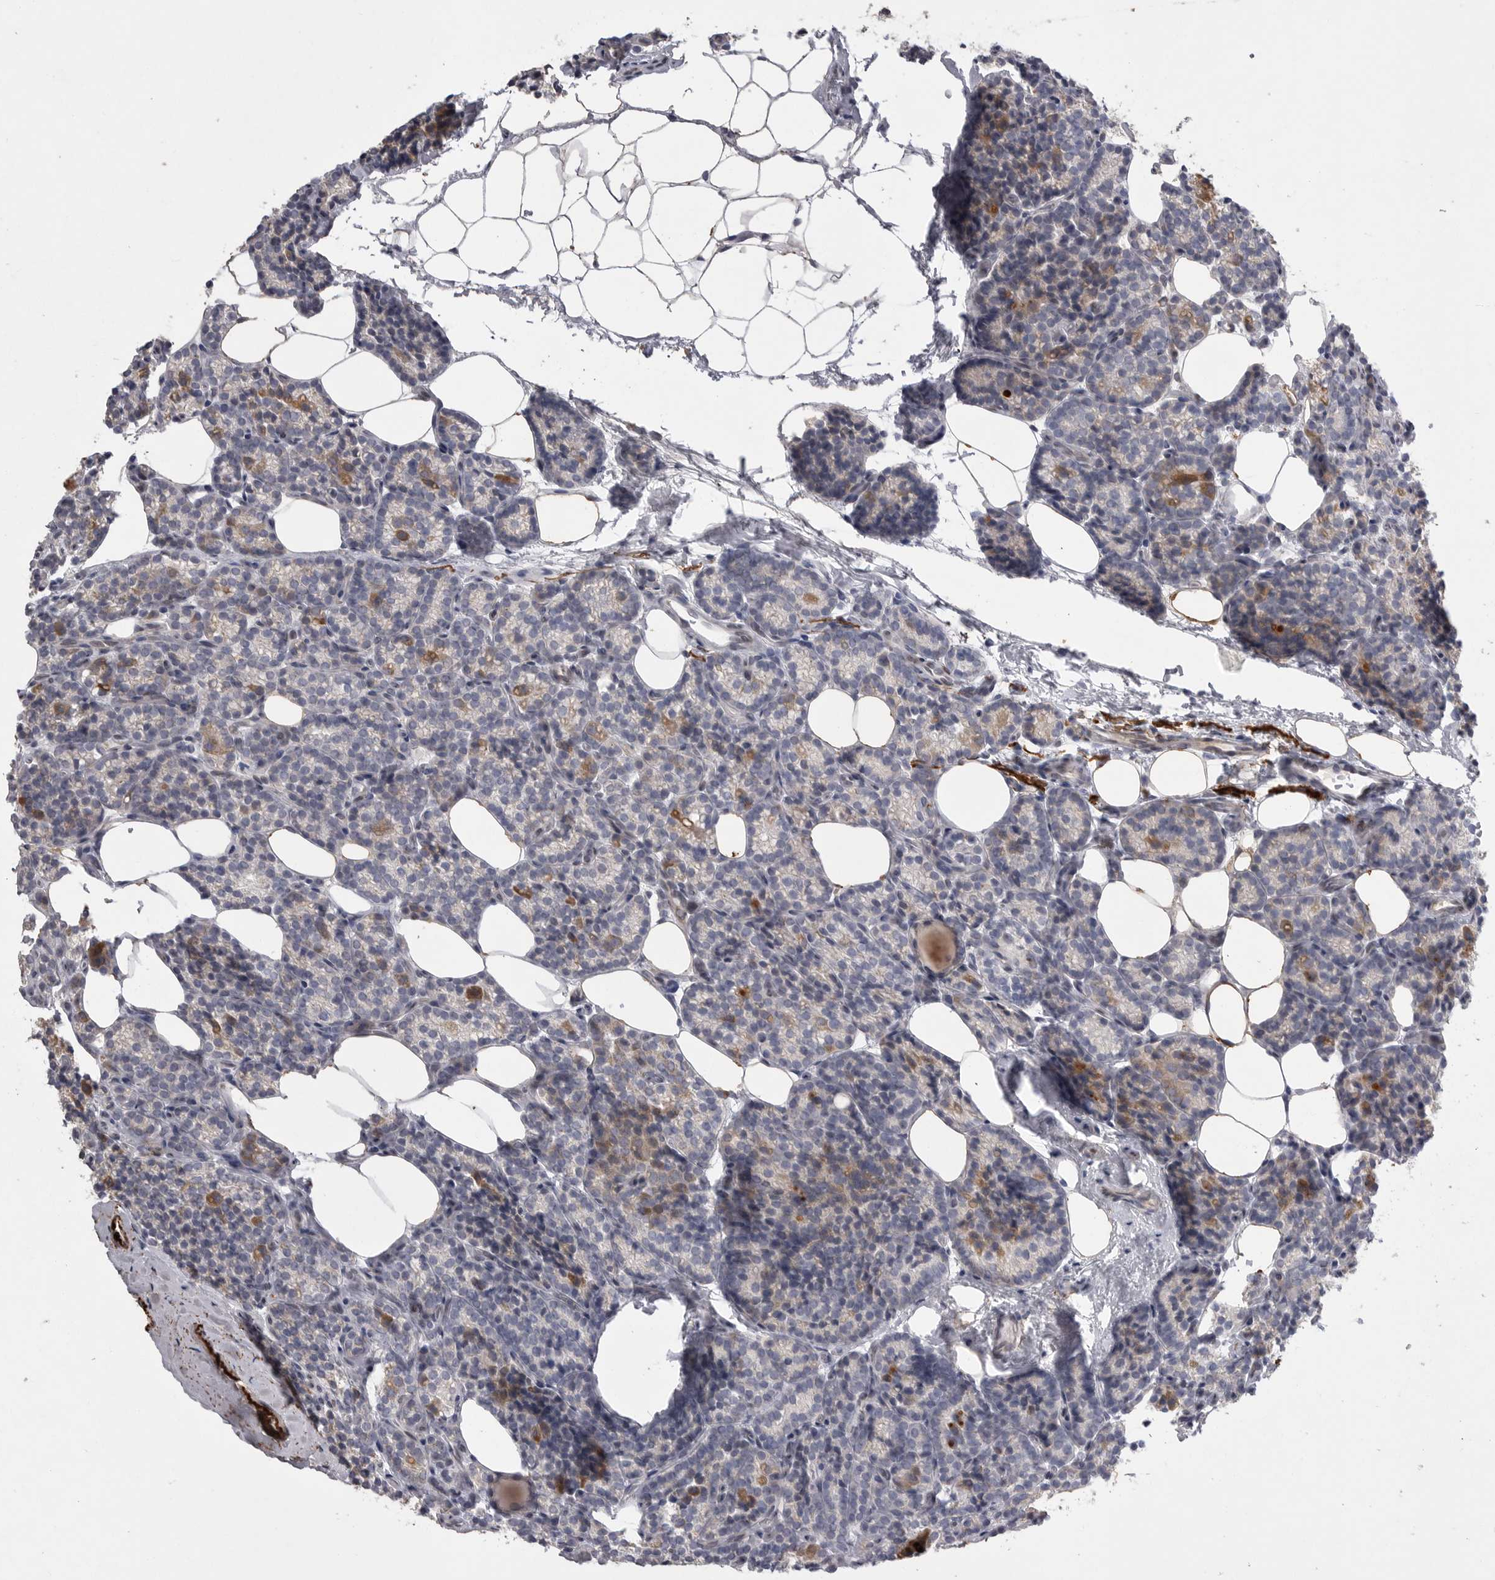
{"staining": {"intensity": "weak", "quantity": "<25%", "location": "cytoplasmic/membranous"}, "tissue": "parathyroid gland", "cell_type": "Glandular cells", "image_type": "normal", "snomed": [{"axis": "morphology", "description": "Normal tissue, NOS"}, {"axis": "topography", "description": "Parathyroid gland"}], "caption": "The photomicrograph demonstrates no significant staining in glandular cells of parathyroid gland. (DAB immunohistochemistry (IHC) visualized using brightfield microscopy, high magnification).", "gene": "CRP", "patient": {"sex": "male", "age": 85}}